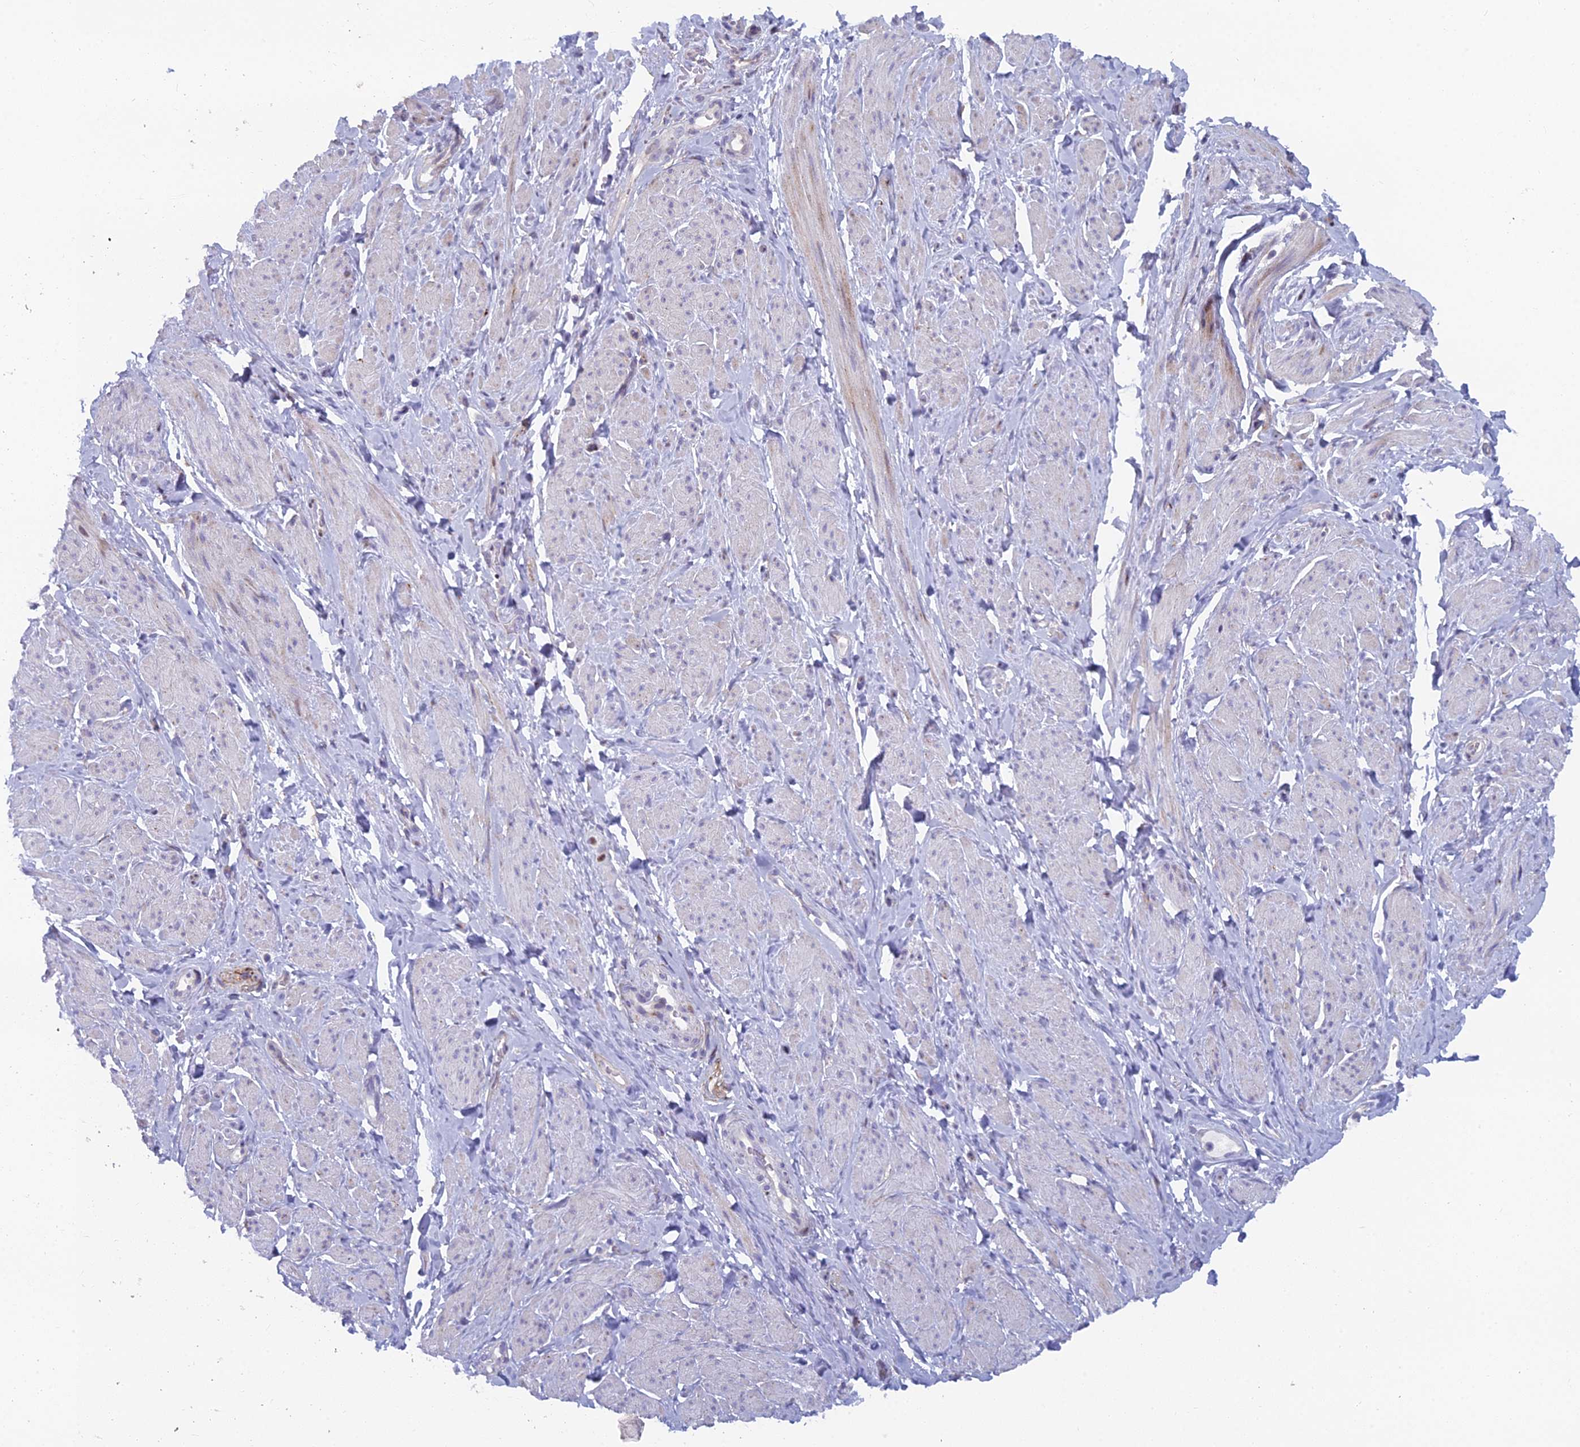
{"staining": {"intensity": "negative", "quantity": "none", "location": "none"}, "tissue": "smooth muscle", "cell_type": "Smooth muscle cells", "image_type": "normal", "snomed": [{"axis": "morphology", "description": "Normal tissue, NOS"}, {"axis": "topography", "description": "Smooth muscle"}, {"axis": "topography", "description": "Peripheral nerve tissue"}], "caption": "DAB (3,3'-diaminobenzidine) immunohistochemical staining of normal smooth muscle shows no significant expression in smooth muscle cells.", "gene": "B9D2", "patient": {"sex": "male", "age": 69}}